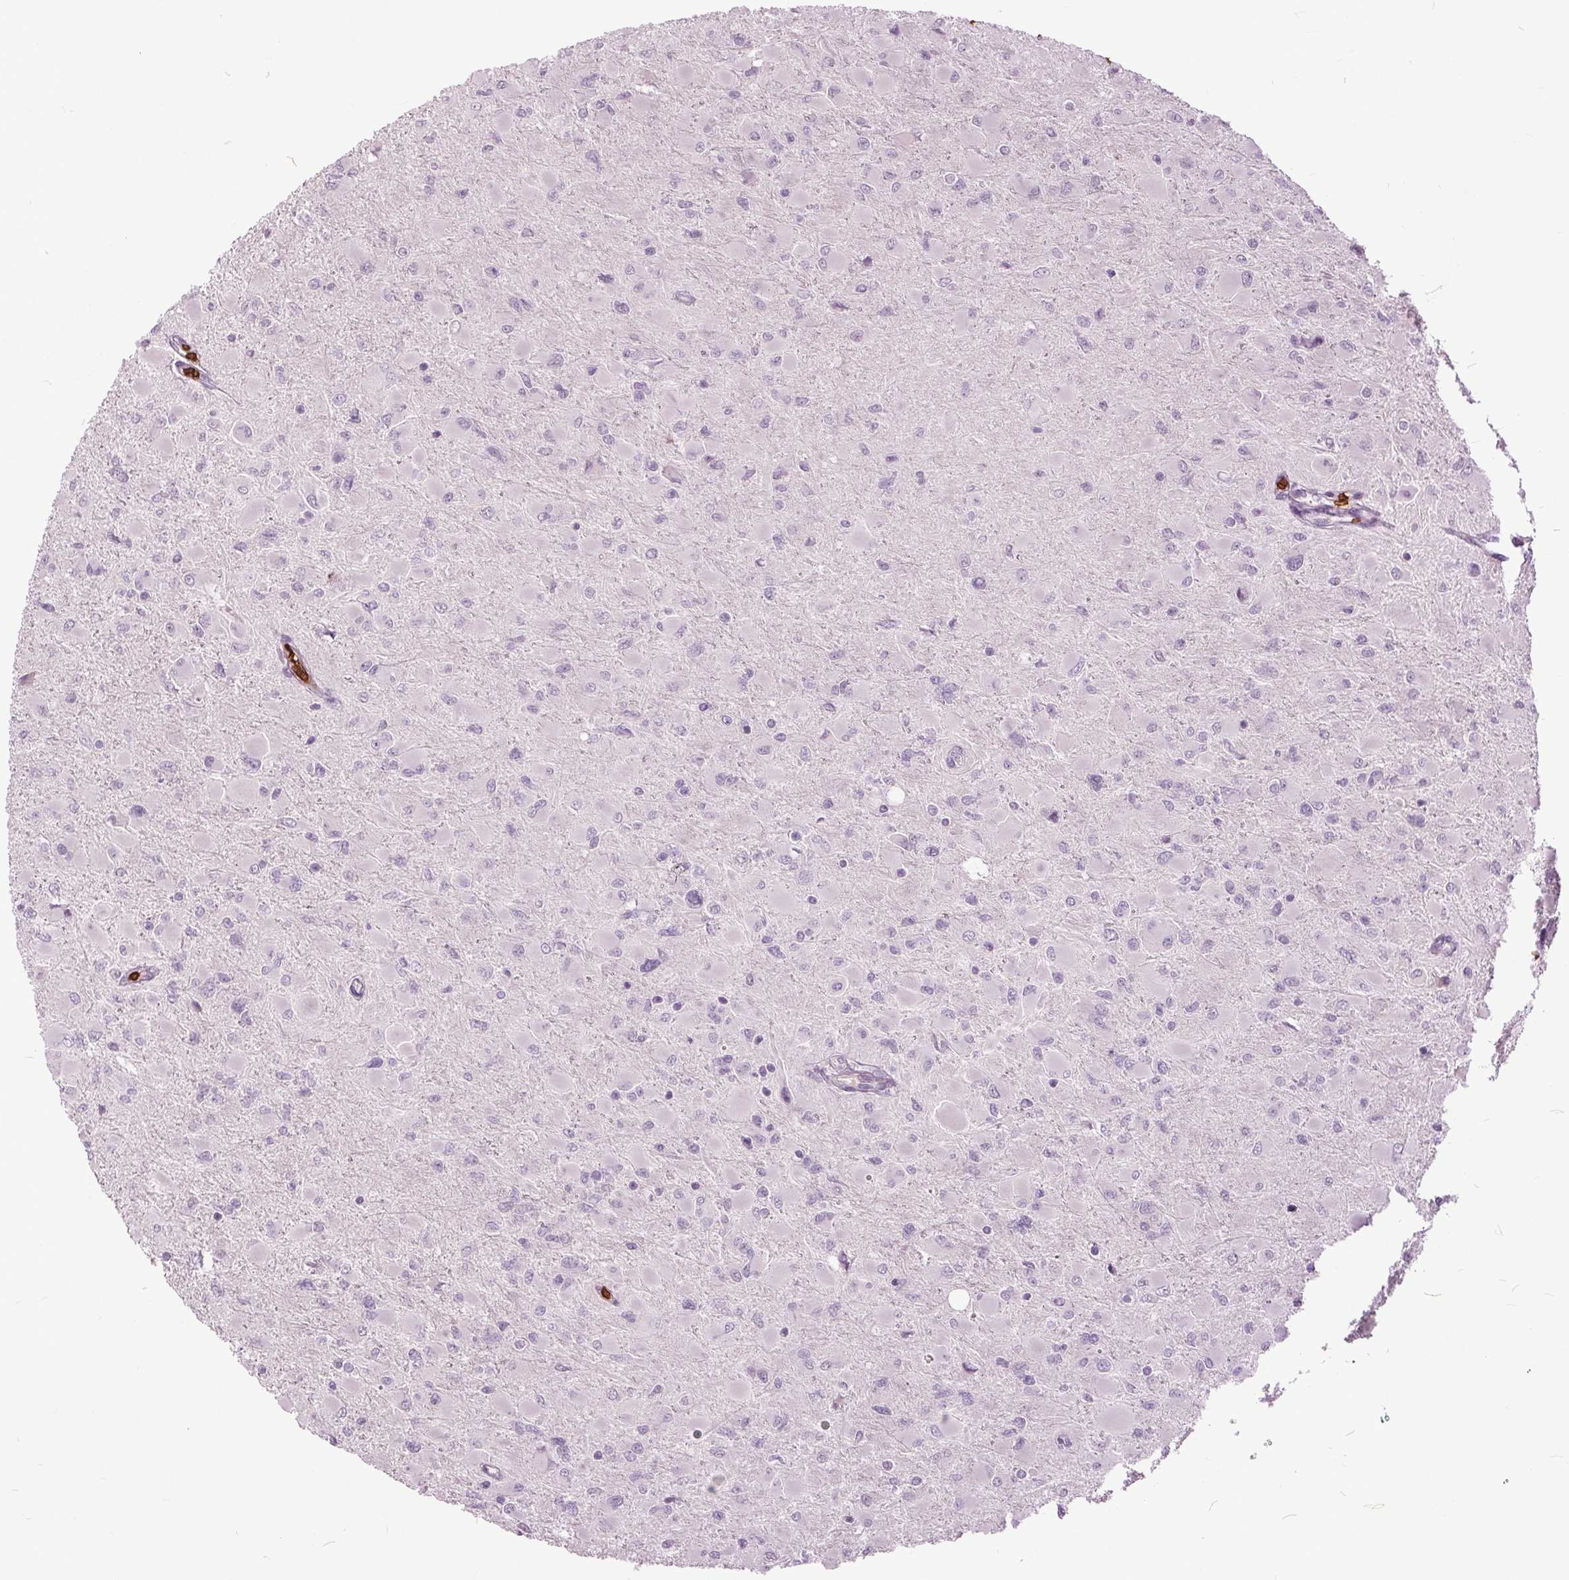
{"staining": {"intensity": "negative", "quantity": "none", "location": "none"}, "tissue": "glioma", "cell_type": "Tumor cells", "image_type": "cancer", "snomed": [{"axis": "morphology", "description": "Glioma, malignant, High grade"}, {"axis": "topography", "description": "Cerebral cortex"}], "caption": "This is an immunohistochemistry photomicrograph of human high-grade glioma (malignant). There is no staining in tumor cells.", "gene": "SLC4A1", "patient": {"sex": "female", "age": 36}}